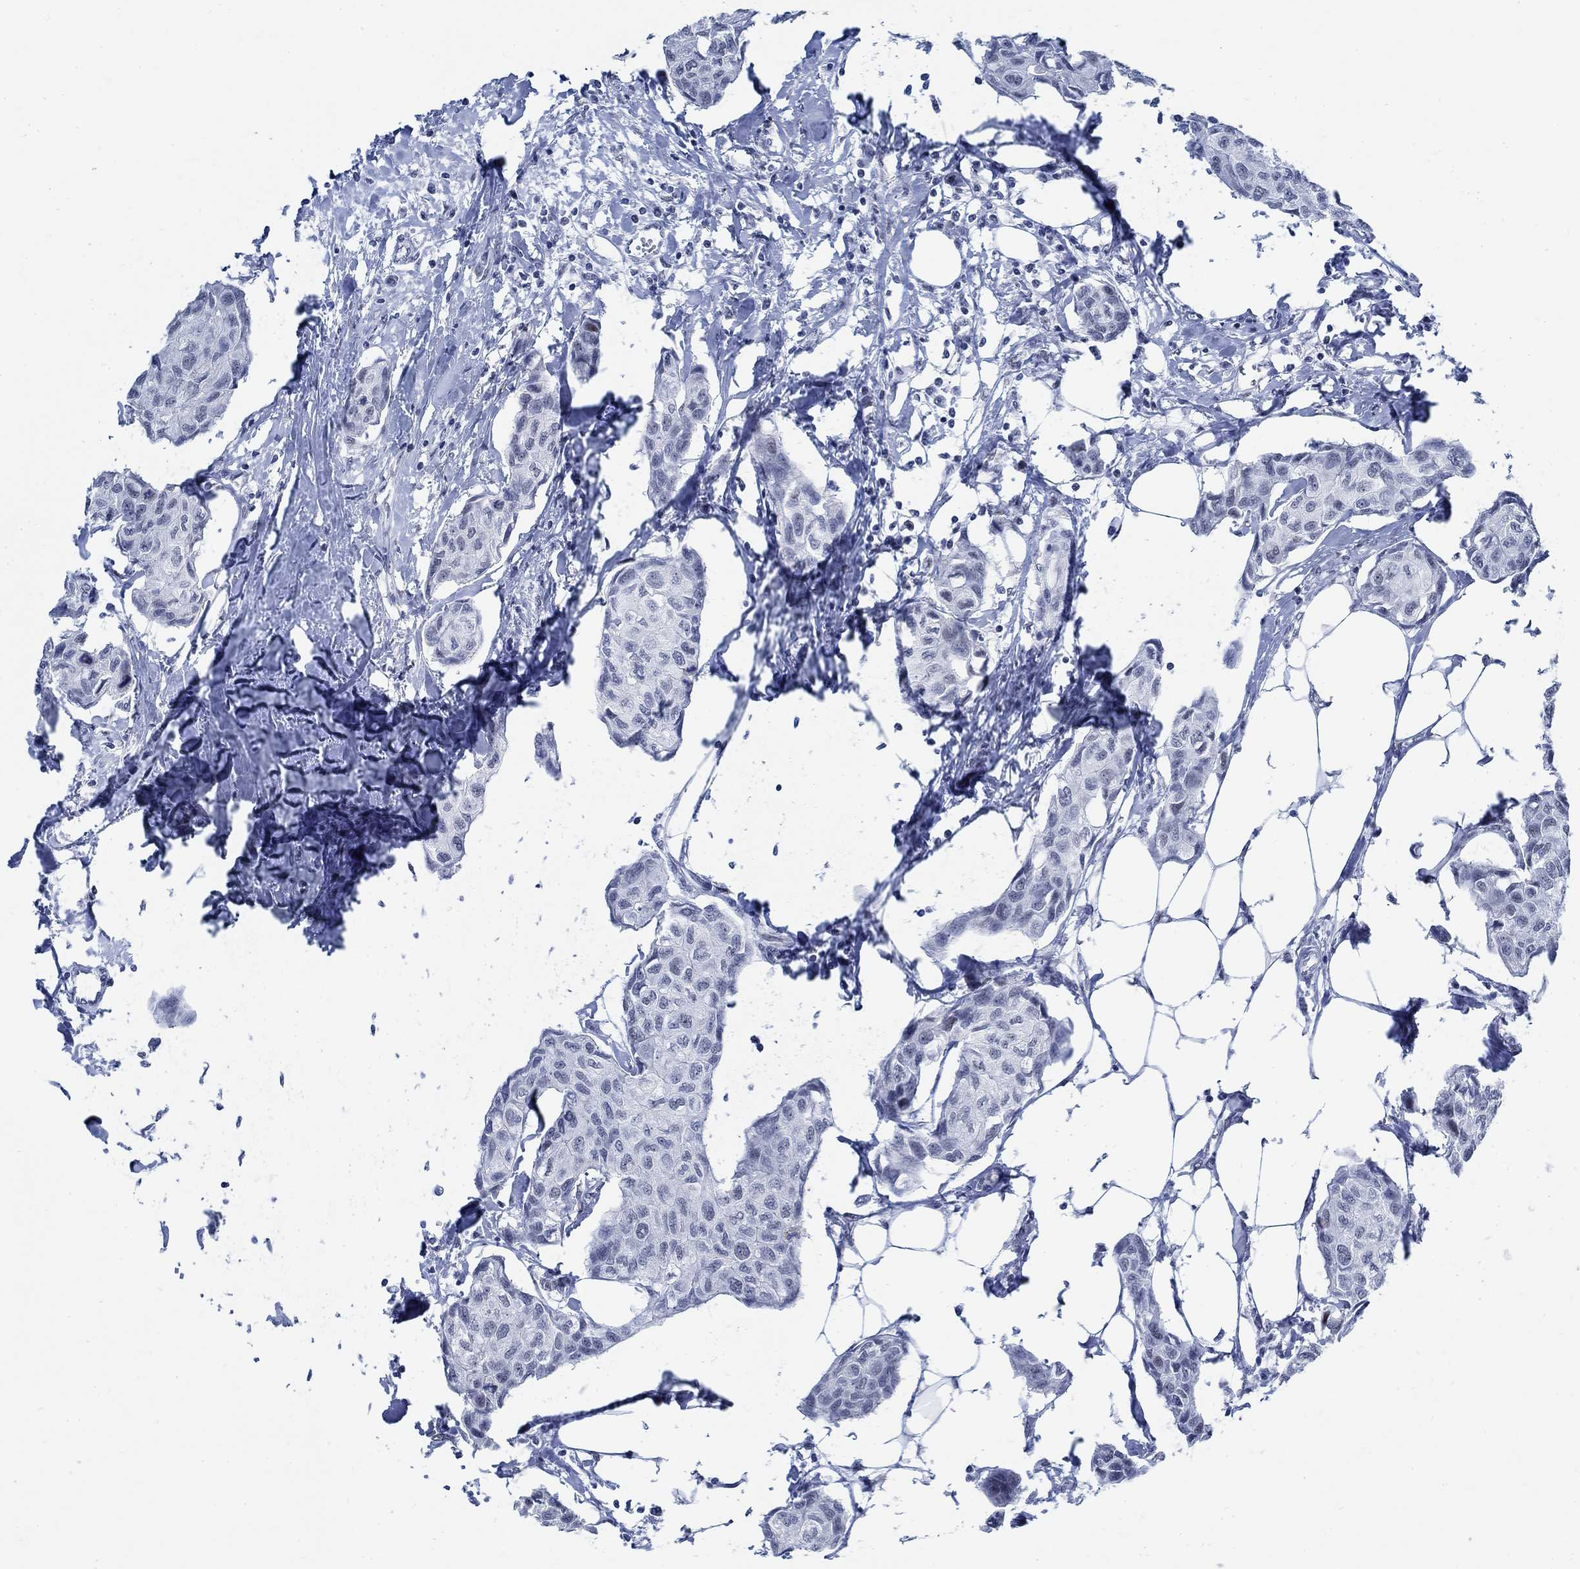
{"staining": {"intensity": "negative", "quantity": "none", "location": "none"}, "tissue": "breast cancer", "cell_type": "Tumor cells", "image_type": "cancer", "snomed": [{"axis": "morphology", "description": "Duct carcinoma"}, {"axis": "topography", "description": "Breast"}], "caption": "Tumor cells show no significant expression in invasive ductal carcinoma (breast).", "gene": "DLK1", "patient": {"sex": "female", "age": 80}}